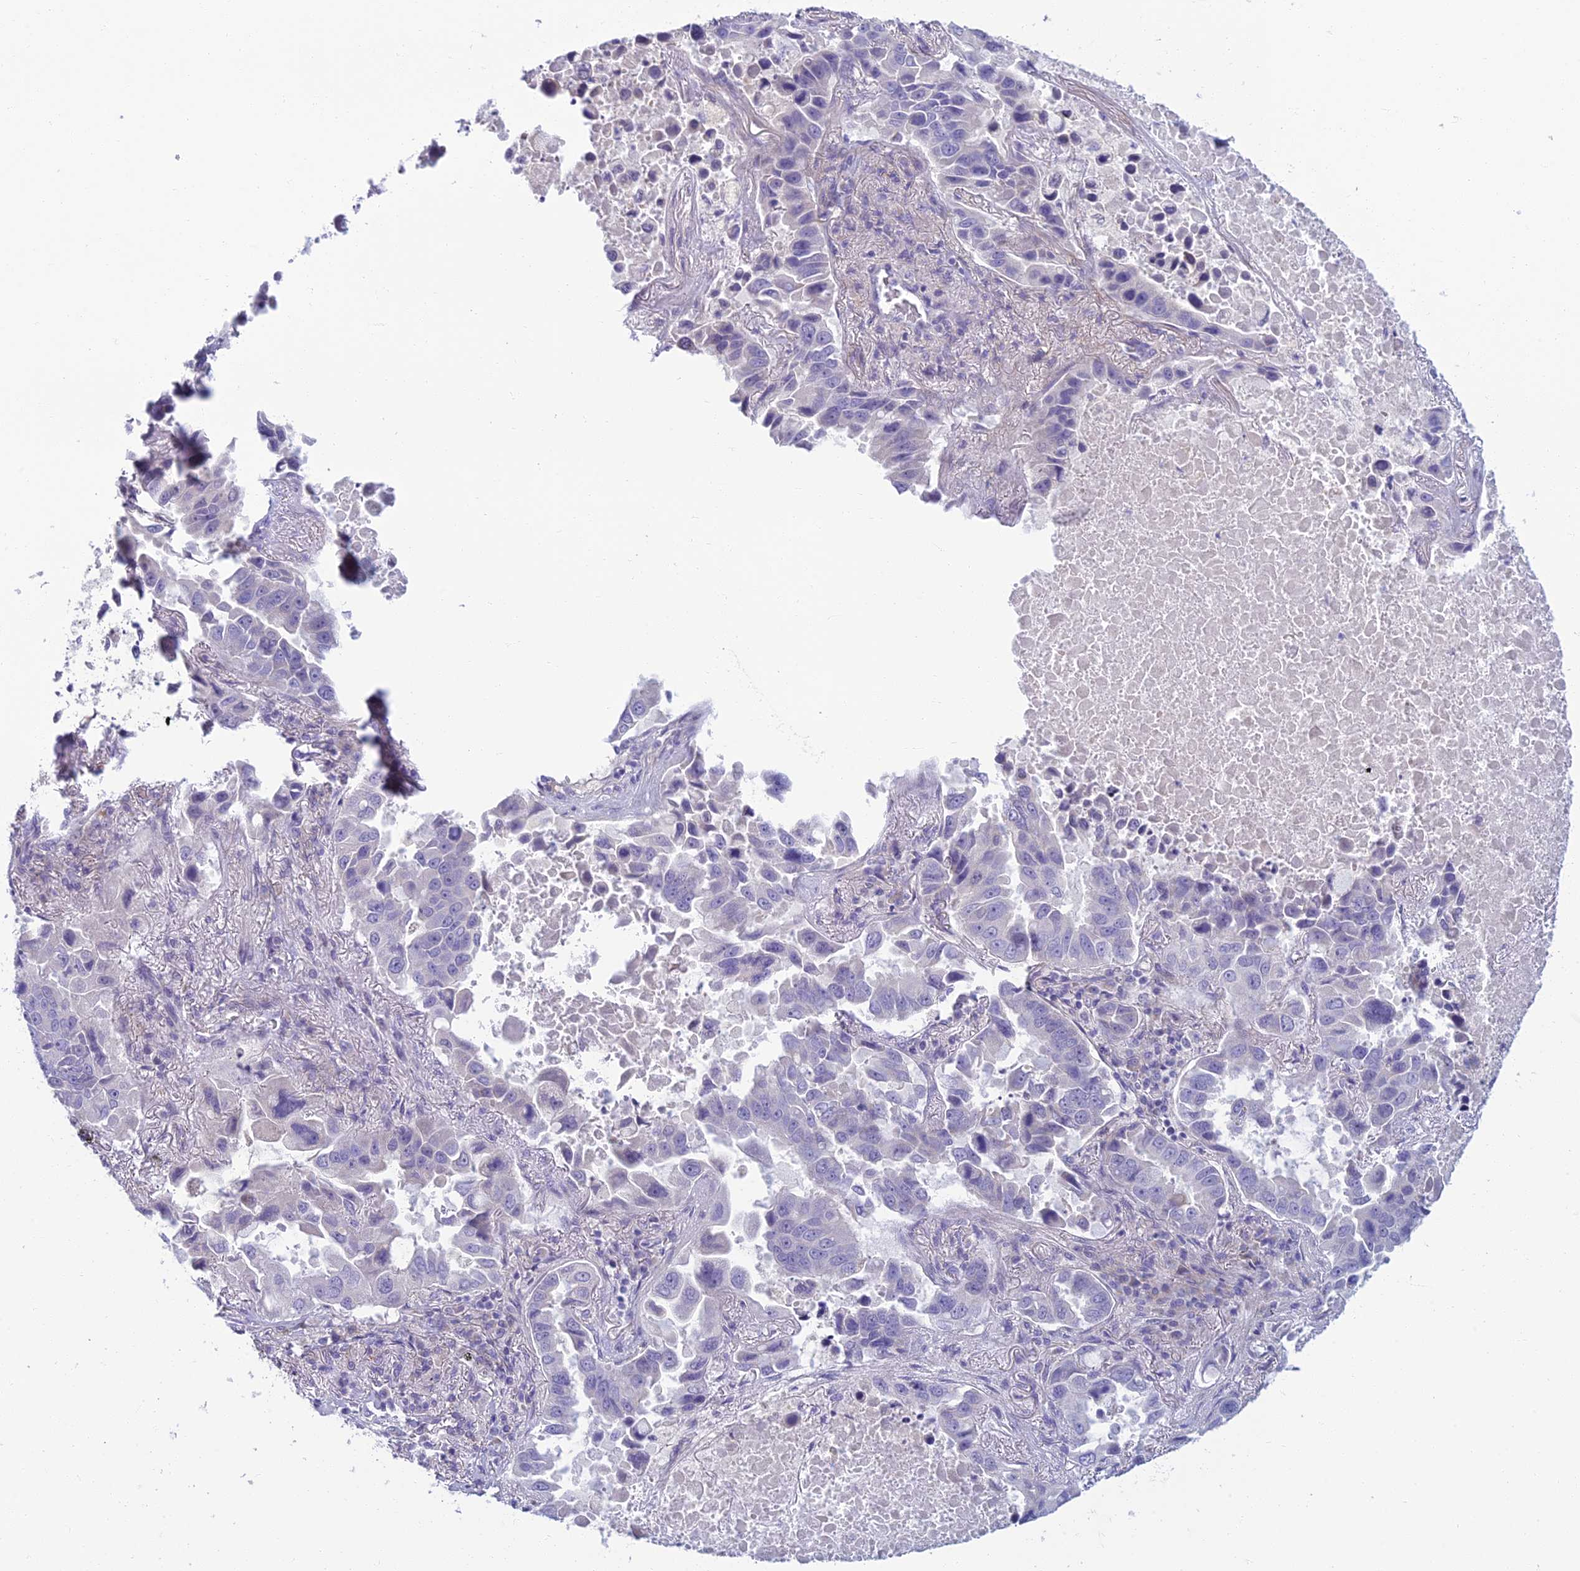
{"staining": {"intensity": "negative", "quantity": "none", "location": "none"}, "tissue": "lung cancer", "cell_type": "Tumor cells", "image_type": "cancer", "snomed": [{"axis": "morphology", "description": "Adenocarcinoma, NOS"}, {"axis": "topography", "description": "Lung"}], "caption": "The histopathology image exhibits no significant staining in tumor cells of lung cancer.", "gene": "SLC25A41", "patient": {"sex": "male", "age": 64}}